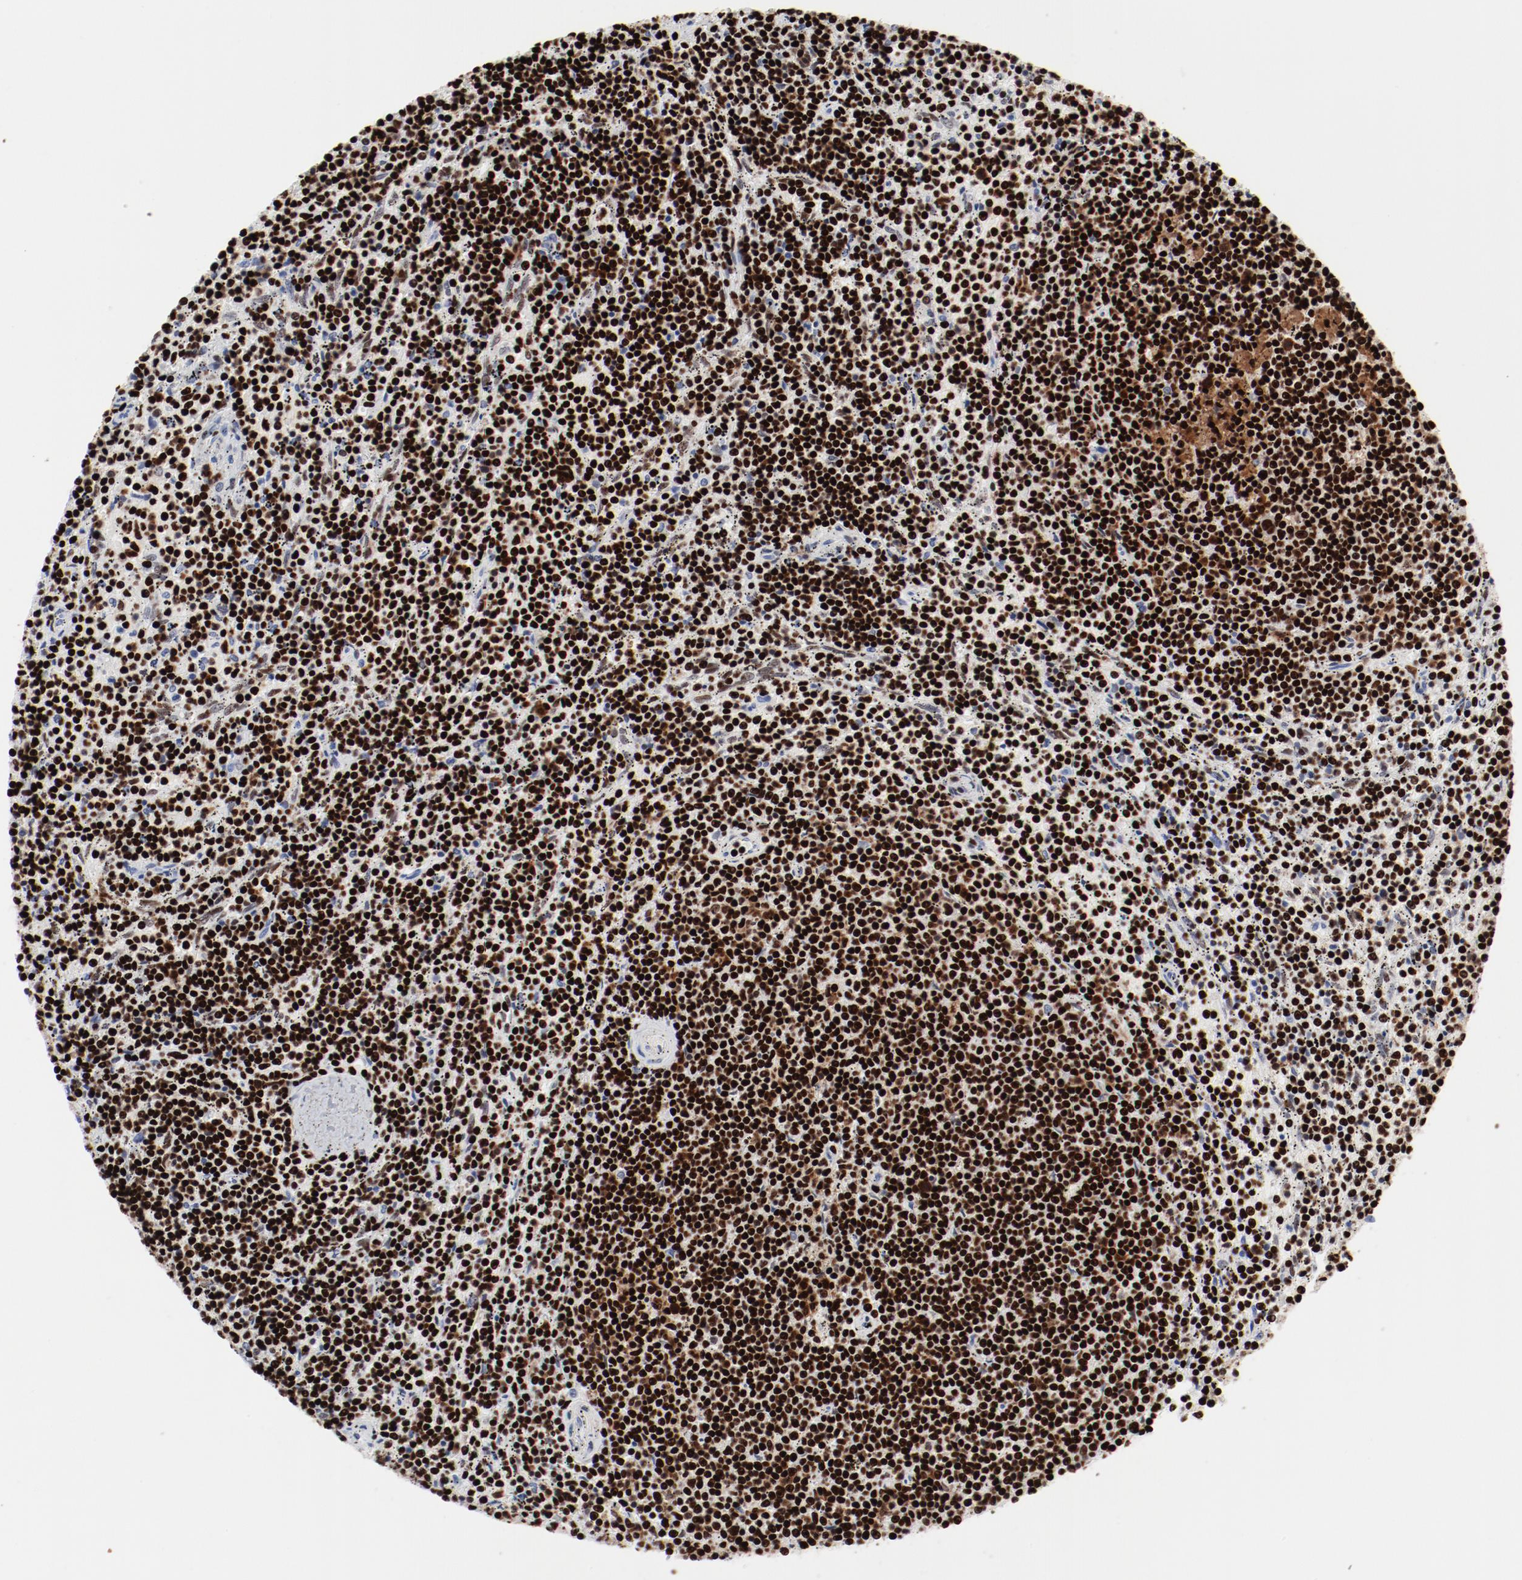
{"staining": {"intensity": "strong", "quantity": ">75%", "location": "nuclear"}, "tissue": "lymphoma", "cell_type": "Tumor cells", "image_type": "cancer", "snomed": [{"axis": "morphology", "description": "Malignant lymphoma, non-Hodgkin's type, Low grade"}, {"axis": "topography", "description": "Spleen"}], "caption": "Protein expression analysis of human malignant lymphoma, non-Hodgkin's type (low-grade) reveals strong nuclear positivity in approximately >75% of tumor cells. The staining is performed using DAB brown chromogen to label protein expression. The nuclei are counter-stained blue using hematoxylin.", "gene": "SMARCC2", "patient": {"sex": "female", "age": 50}}